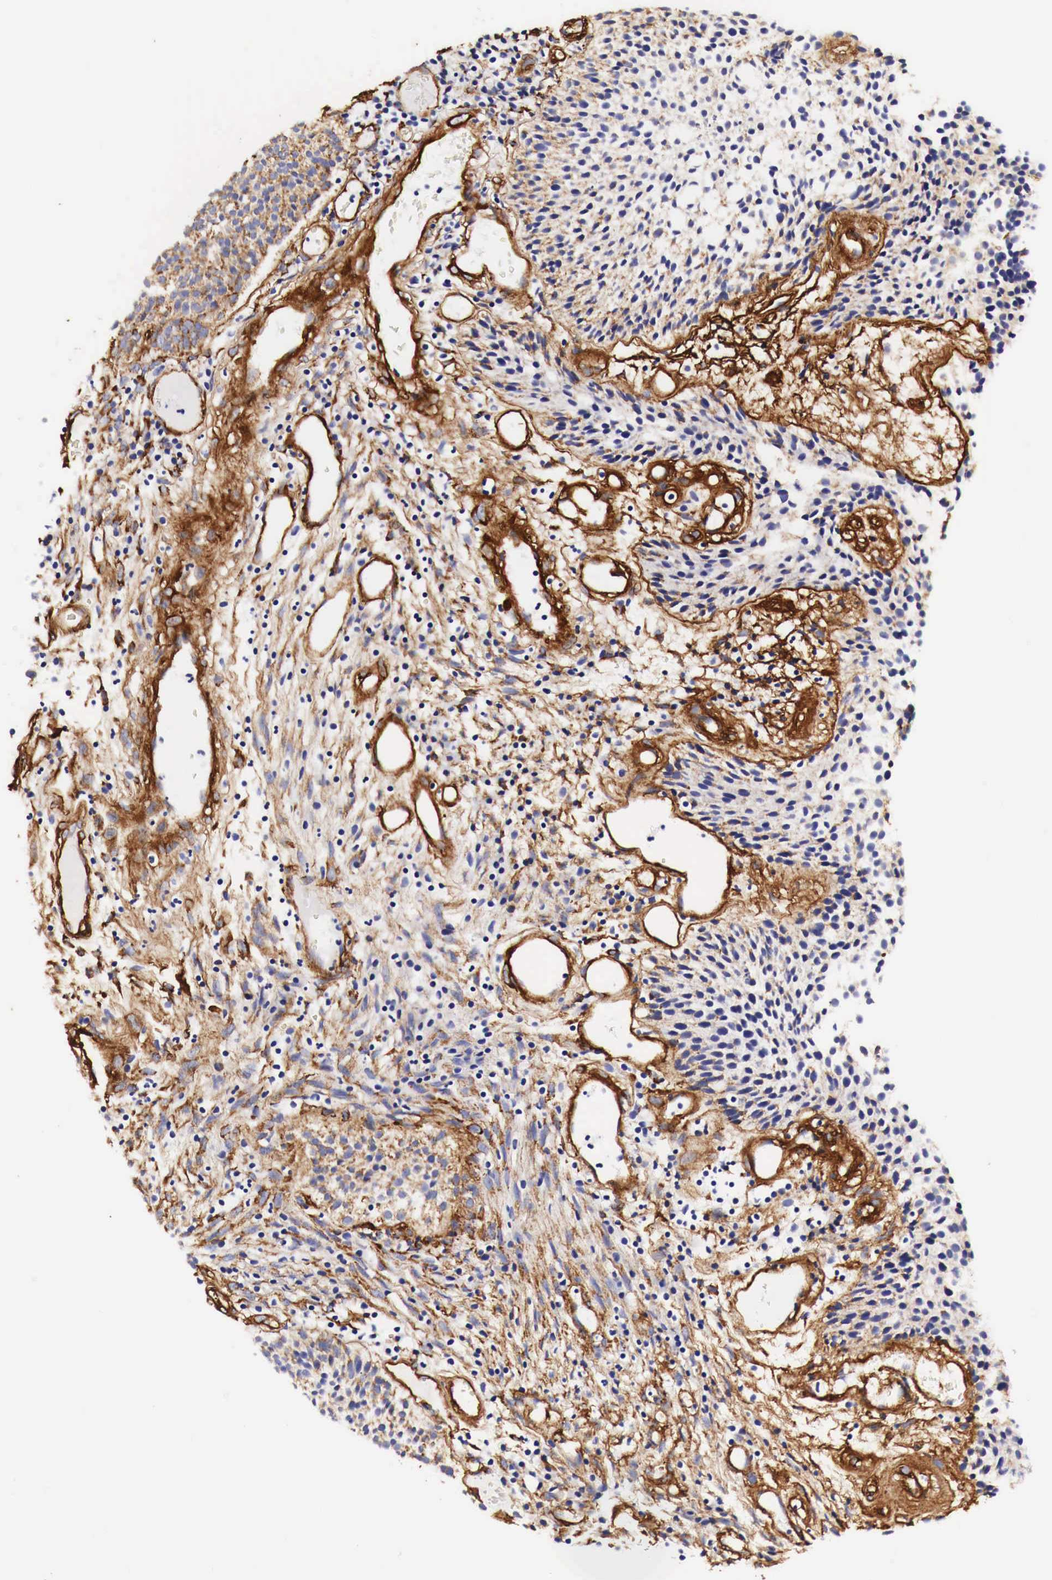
{"staining": {"intensity": "moderate", "quantity": "25%-75%", "location": "cytoplasmic/membranous"}, "tissue": "urothelial cancer", "cell_type": "Tumor cells", "image_type": "cancer", "snomed": [{"axis": "morphology", "description": "Urothelial carcinoma, Low grade"}, {"axis": "topography", "description": "Urinary bladder"}], "caption": "Protein expression analysis of human urothelial carcinoma (low-grade) reveals moderate cytoplasmic/membranous positivity in approximately 25%-75% of tumor cells. Nuclei are stained in blue.", "gene": "LAMB2", "patient": {"sex": "male", "age": 85}}